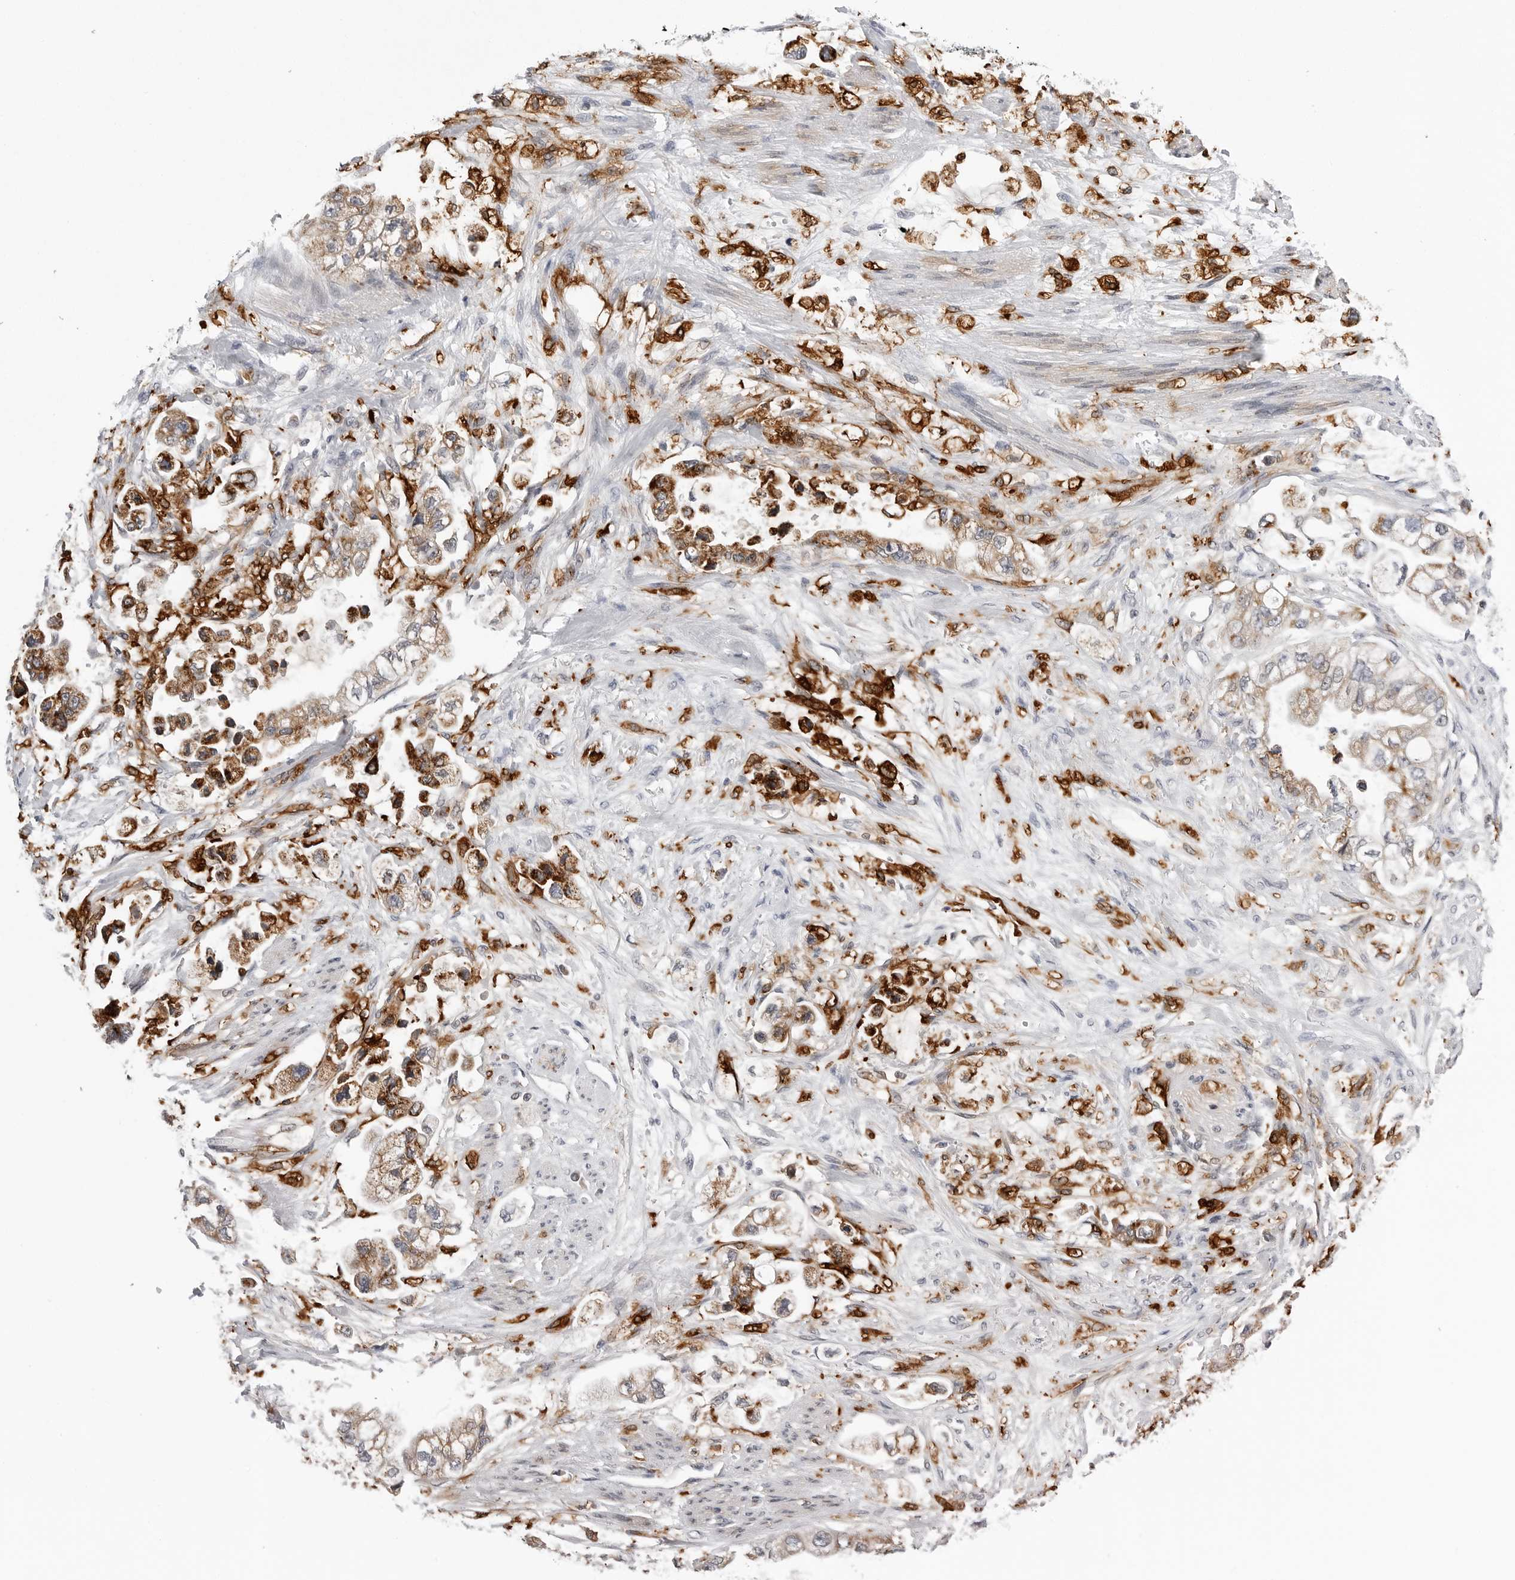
{"staining": {"intensity": "strong", "quantity": ">75%", "location": "cytoplasmic/membranous"}, "tissue": "stomach cancer", "cell_type": "Tumor cells", "image_type": "cancer", "snomed": [{"axis": "morphology", "description": "Adenocarcinoma, NOS"}, {"axis": "topography", "description": "Stomach"}], "caption": "Adenocarcinoma (stomach) stained with a protein marker shows strong staining in tumor cells.", "gene": "CDK20", "patient": {"sex": "male", "age": 62}}